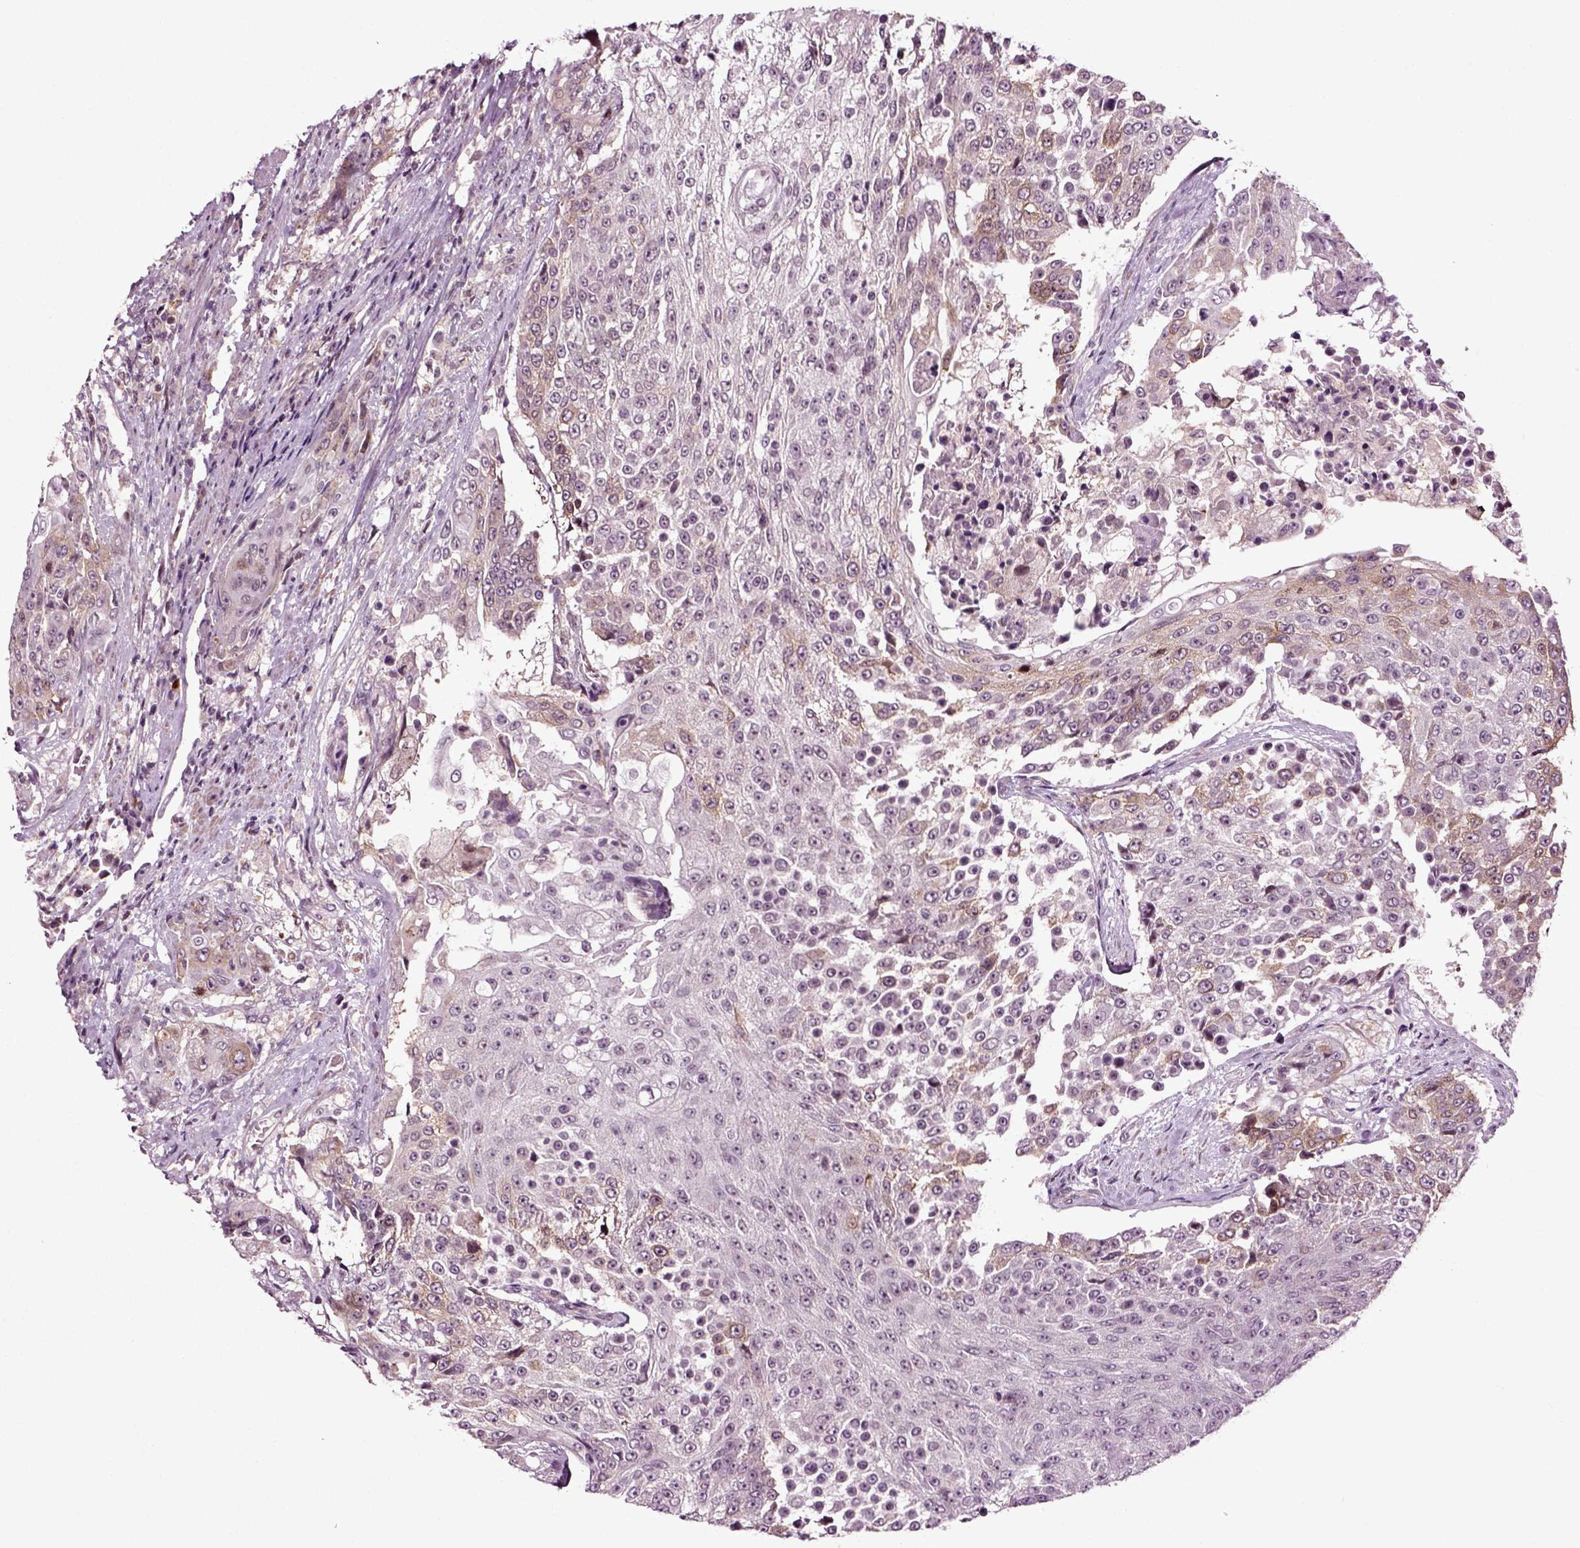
{"staining": {"intensity": "moderate", "quantity": "<25%", "location": "cytoplasmic/membranous"}, "tissue": "urothelial cancer", "cell_type": "Tumor cells", "image_type": "cancer", "snomed": [{"axis": "morphology", "description": "Urothelial carcinoma, High grade"}, {"axis": "topography", "description": "Urinary bladder"}], "caption": "Urothelial cancer stained with a protein marker displays moderate staining in tumor cells.", "gene": "KNSTRN", "patient": {"sex": "female", "age": 63}}